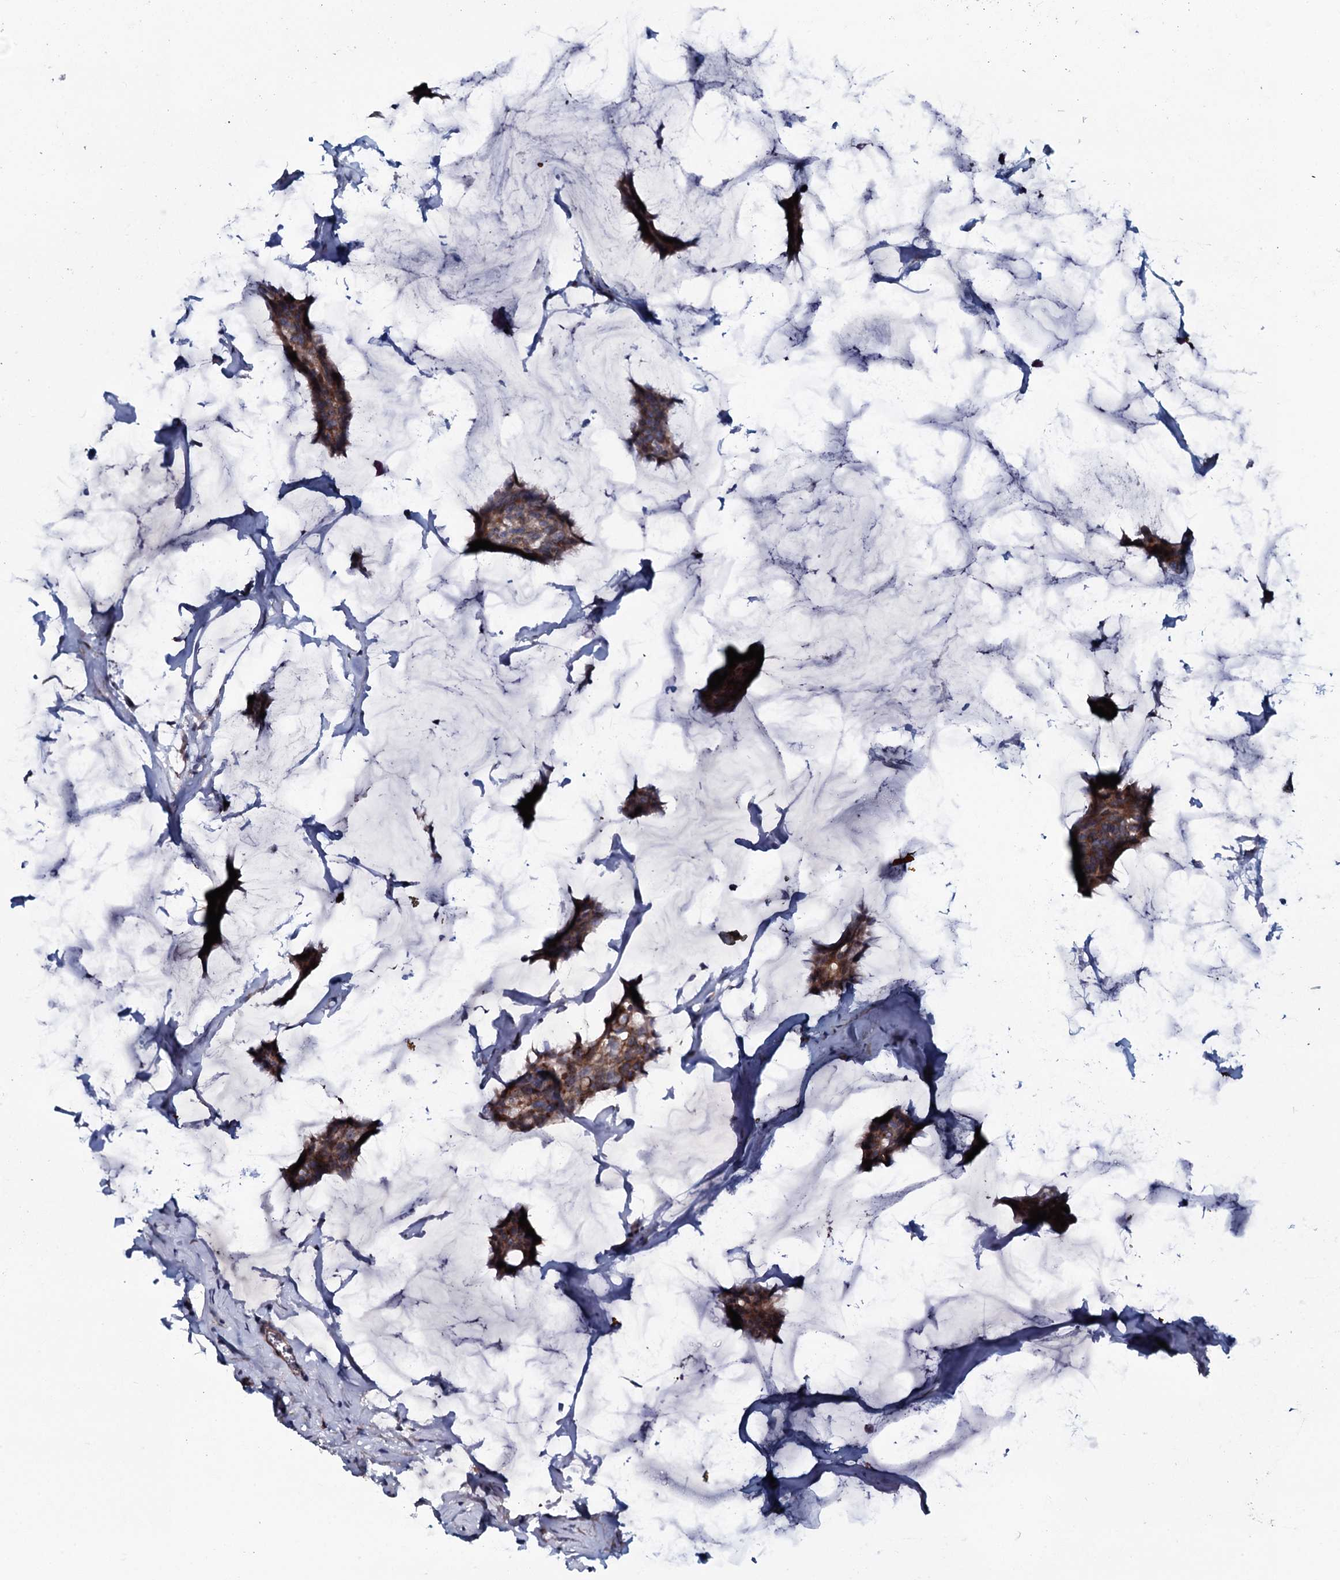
{"staining": {"intensity": "moderate", "quantity": ">75%", "location": "cytoplasmic/membranous"}, "tissue": "breast cancer", "cell_type": "Tumor cells", "image_type": "cancer", "snomed": [{"axis": "morphology", "description": "Duct carcinoma"}, {"axis": "topography", "description": "Breast"}], "caption": "Protein expression analysis of human invasive ductal carcinoma (breast) reveals moderate cytoplasmic/membranous positivity in approximately >75% of tumor cells.", "gene": "KCTD4", "patient": {"sex": "female", "age": 93}}